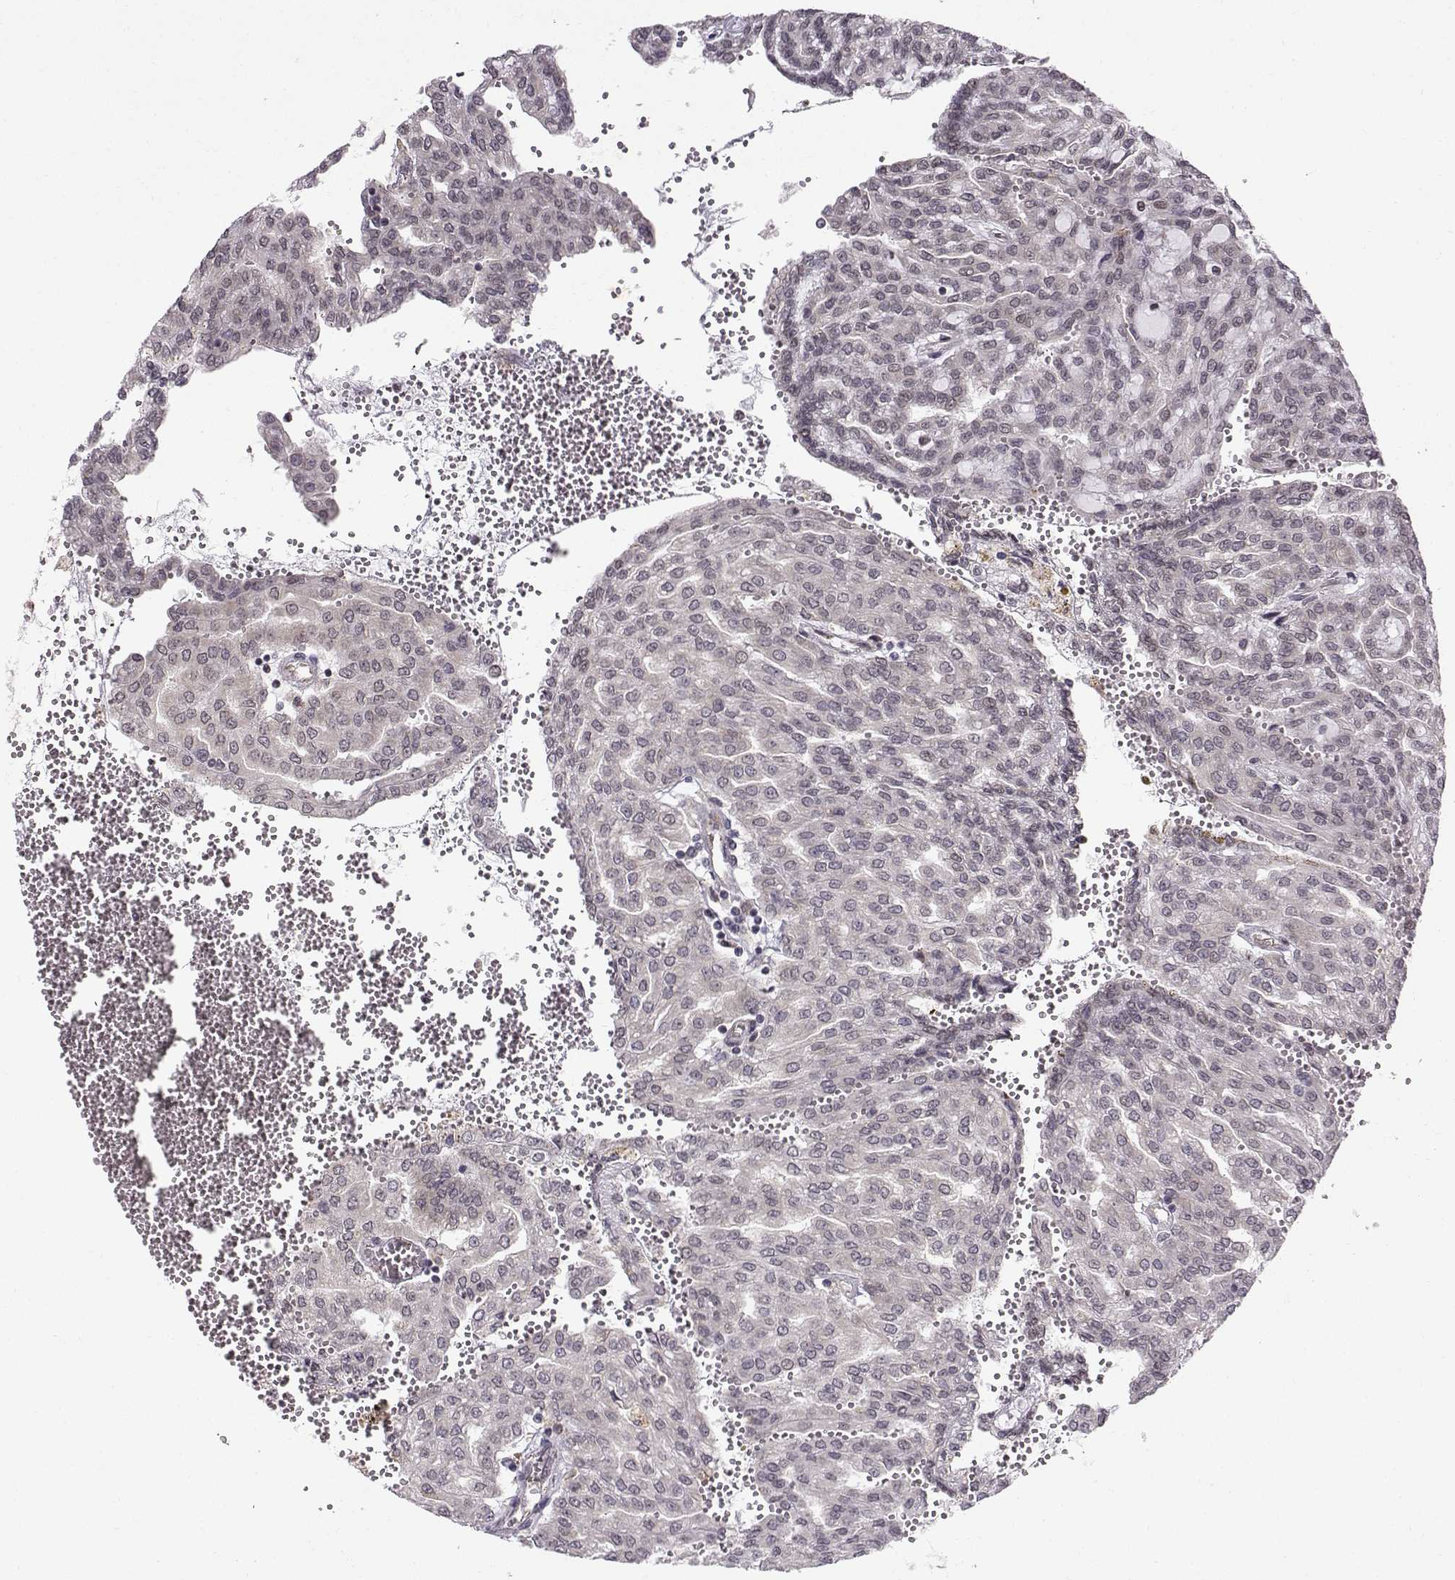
{"staining": {"intensity": "negative", "quantity": "none", "location": "none"}, "tissue": "renal cancer", "cell_type": "Tumor cells", "image_type": "cancer", "snomed": [{"axis": "morphology", "description": "Adenocarcinoma, NOS"}, {"axis": "topography", "description": "Kidney"}], "caption": "Protein analysis of renal cancer reveals no significant positivity in tumor cells. (IHC, brightfield microscopy, high magnification).", "gene": "EZH1", "patient": {"sex": "male", "age": 63}}